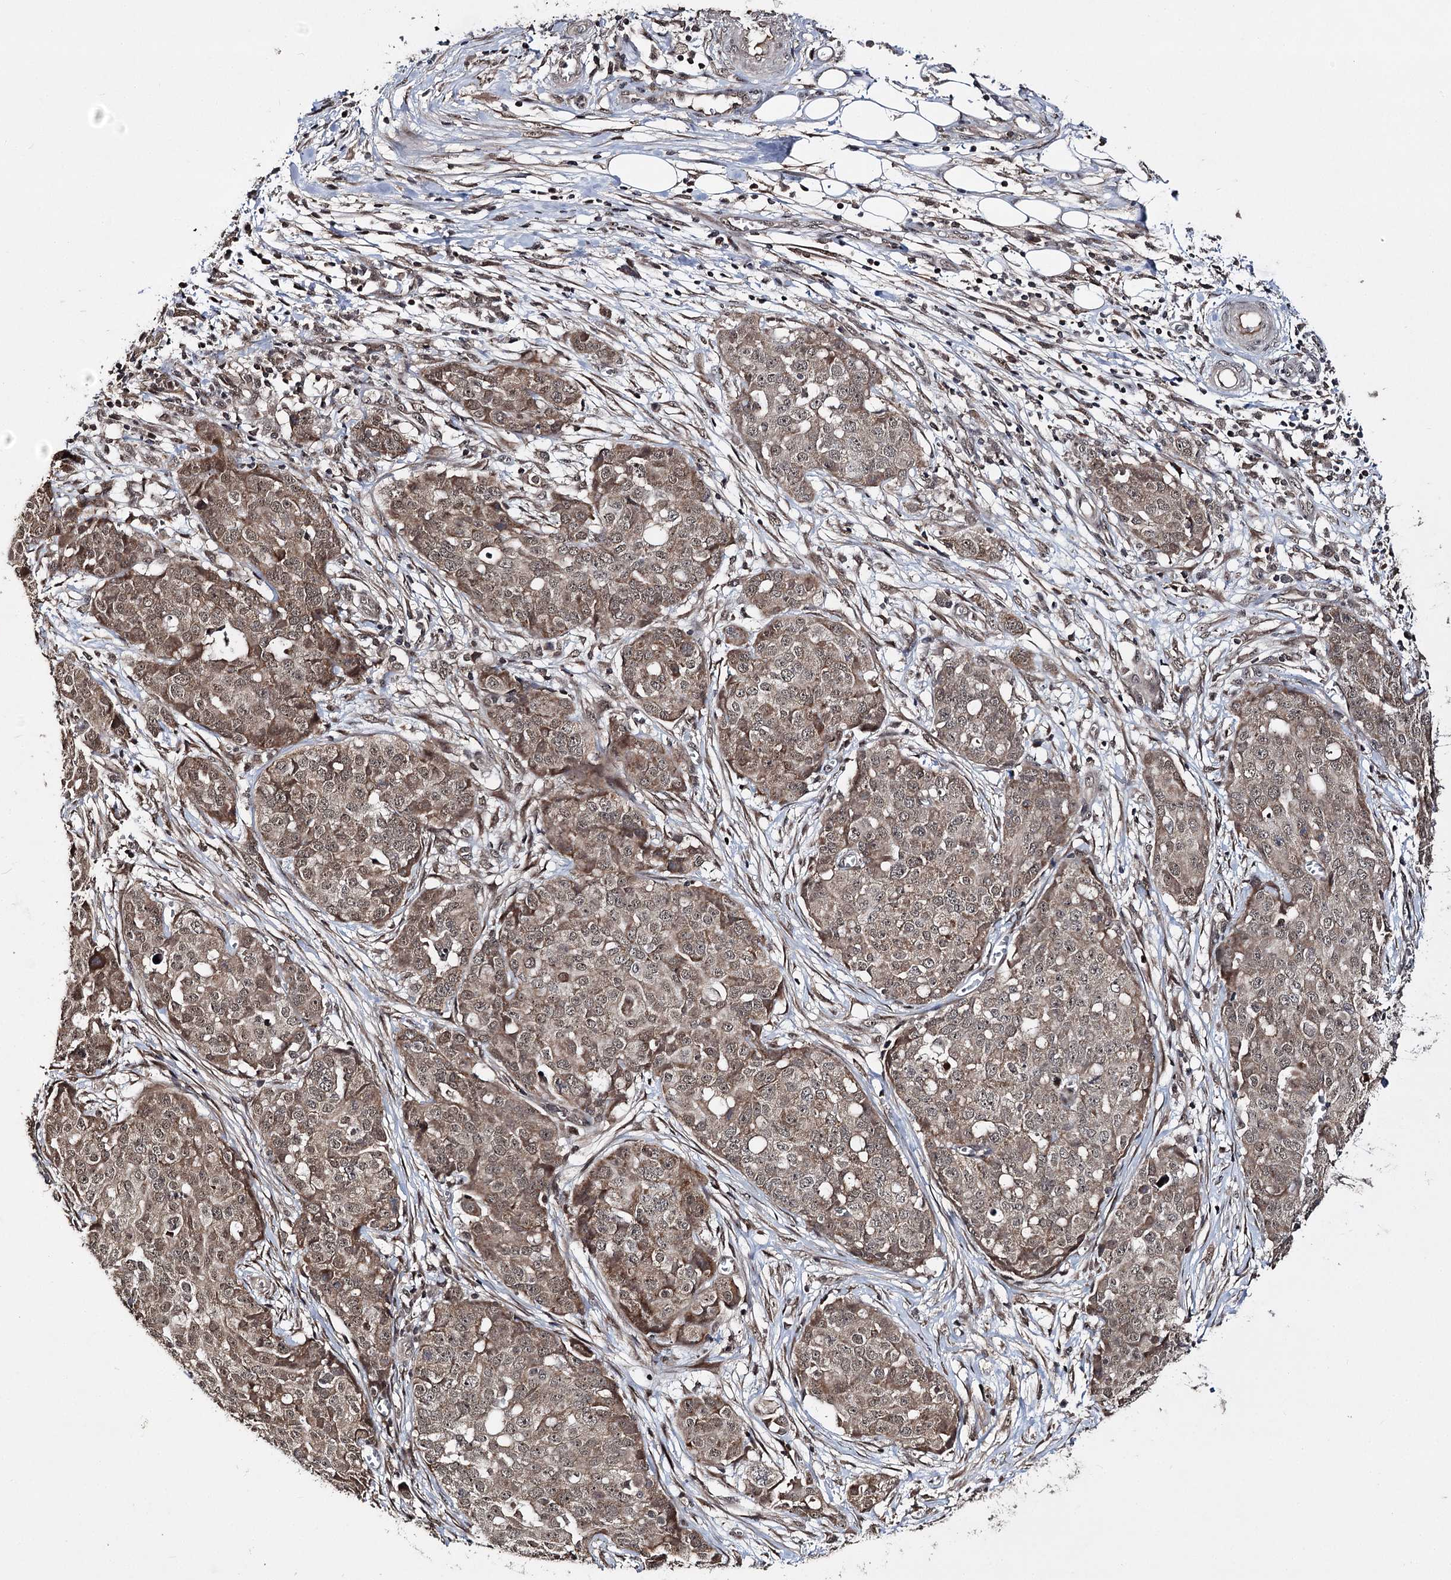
{"staining": {"intensity": "weak", "quantity": ">75%", "location": "cytoplasmic/membranous,nuclear"}, "tissue": "ovarian cancer", "cell_type": "Tumor cells", "image_type": "cancer", "snomed": [{"axis": "morphology", "description": "Cystadenocarcinoma, serous, NOS"}, {"axis": "topography", "description": "Soft tissue"}, {"axis": "topography", "description": "Ovary"}], "caption": "A micrograph of ovarian cancer stained for a protein displays weak cytoplasmic/membranous and nuclear brown staining in tumor cells.", "gene": "FAM53B", "patient": {"sex": "female", "age": 57}}